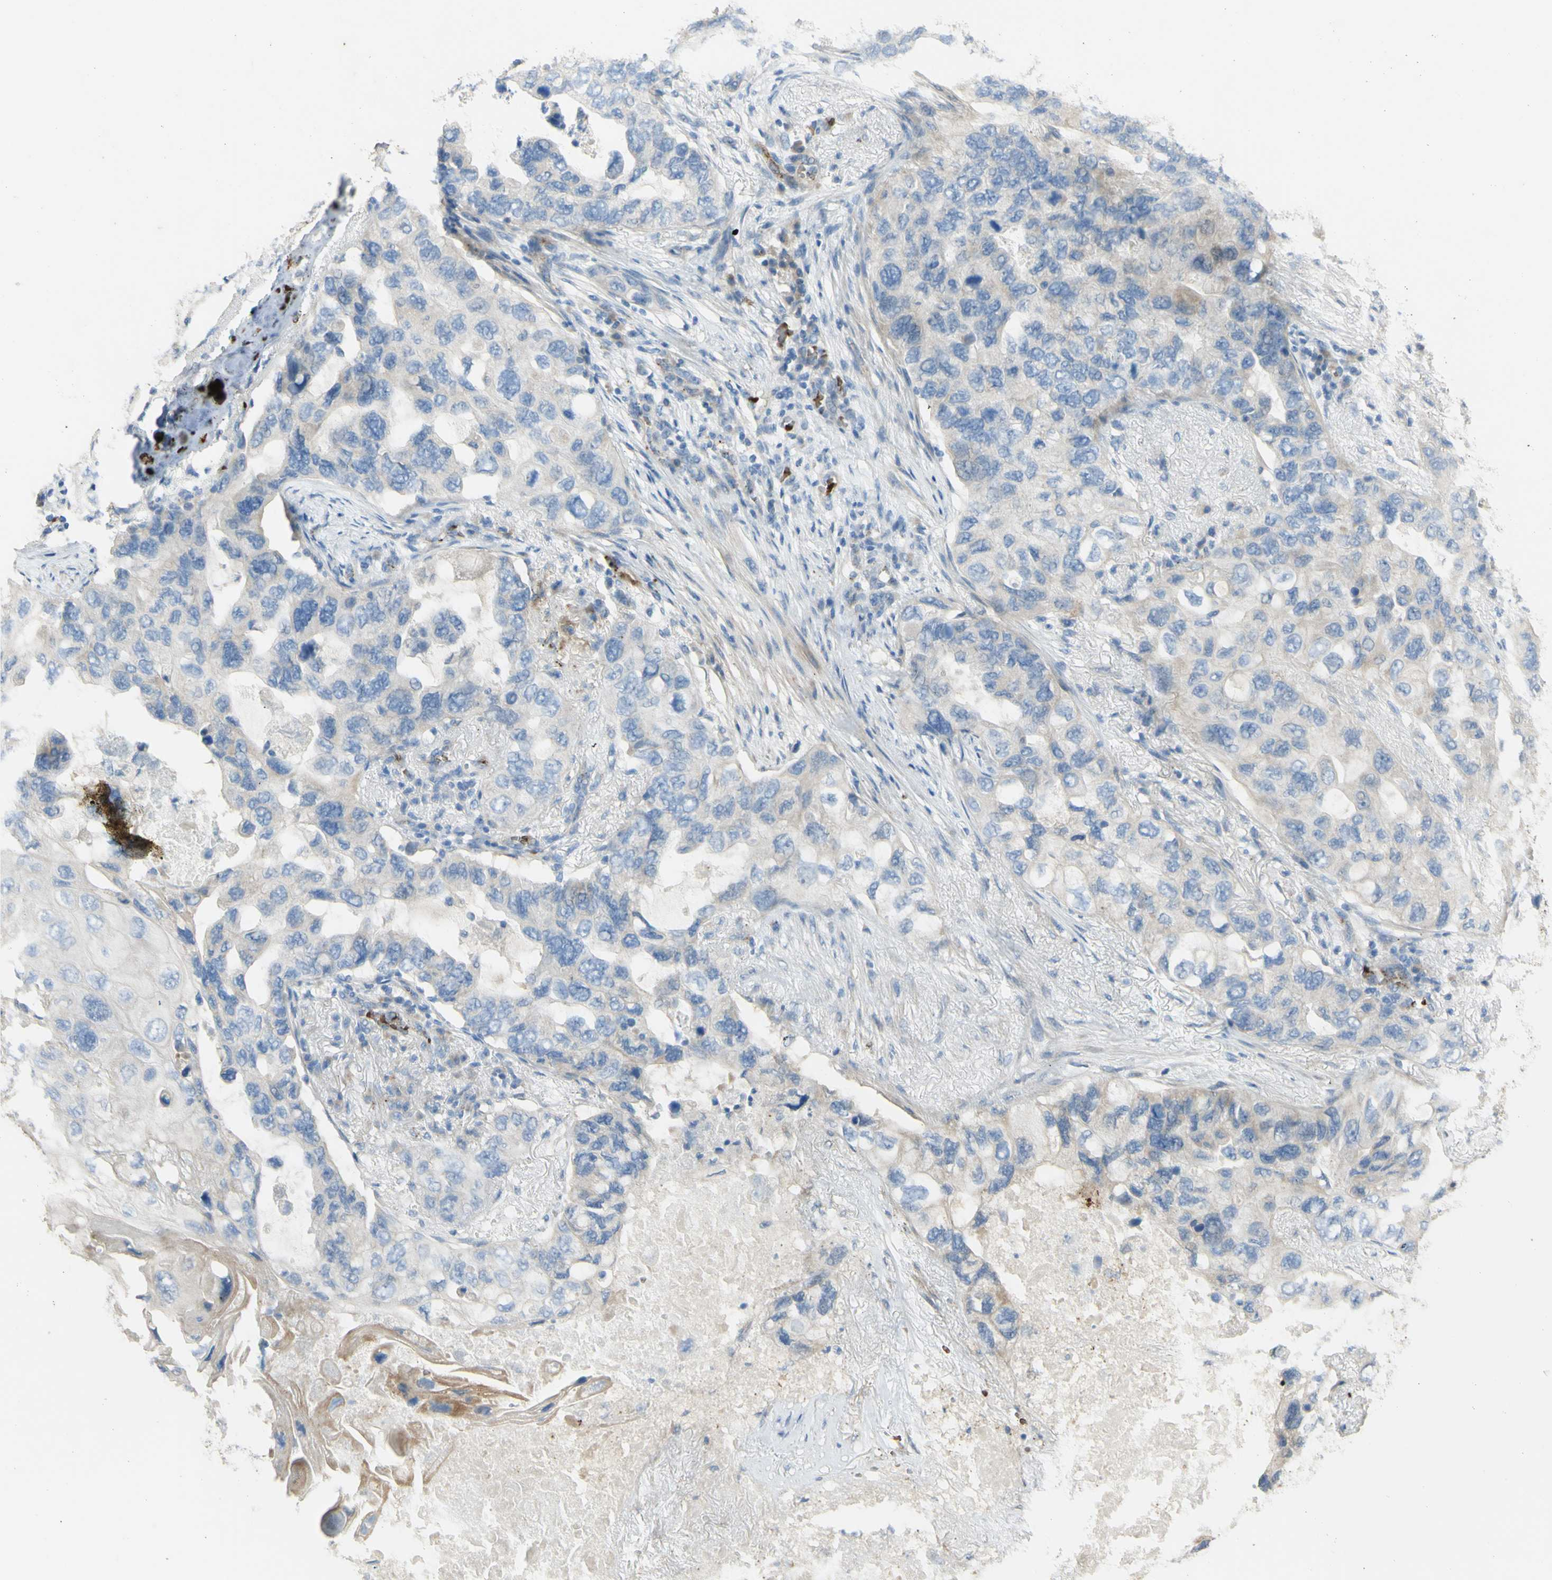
{"staining": {"intensity": "weak", "quantity": "<25%", "location": "cytoplasmic/membranous"}, "tissue": "lung cancer", "cell_type": "Tumor cells", "image_type": "cancer", "snomed": [{"axis": "morphology", "description": "Squamous cell carcinoma, NOS"}, {"axis": "topography", "description": "Lung"}], "caption": "The histopathology image shows no staining of tumor cells in lung cancer.", "gene": "GAN", "patient": {"sex": "female", "age": 73}}